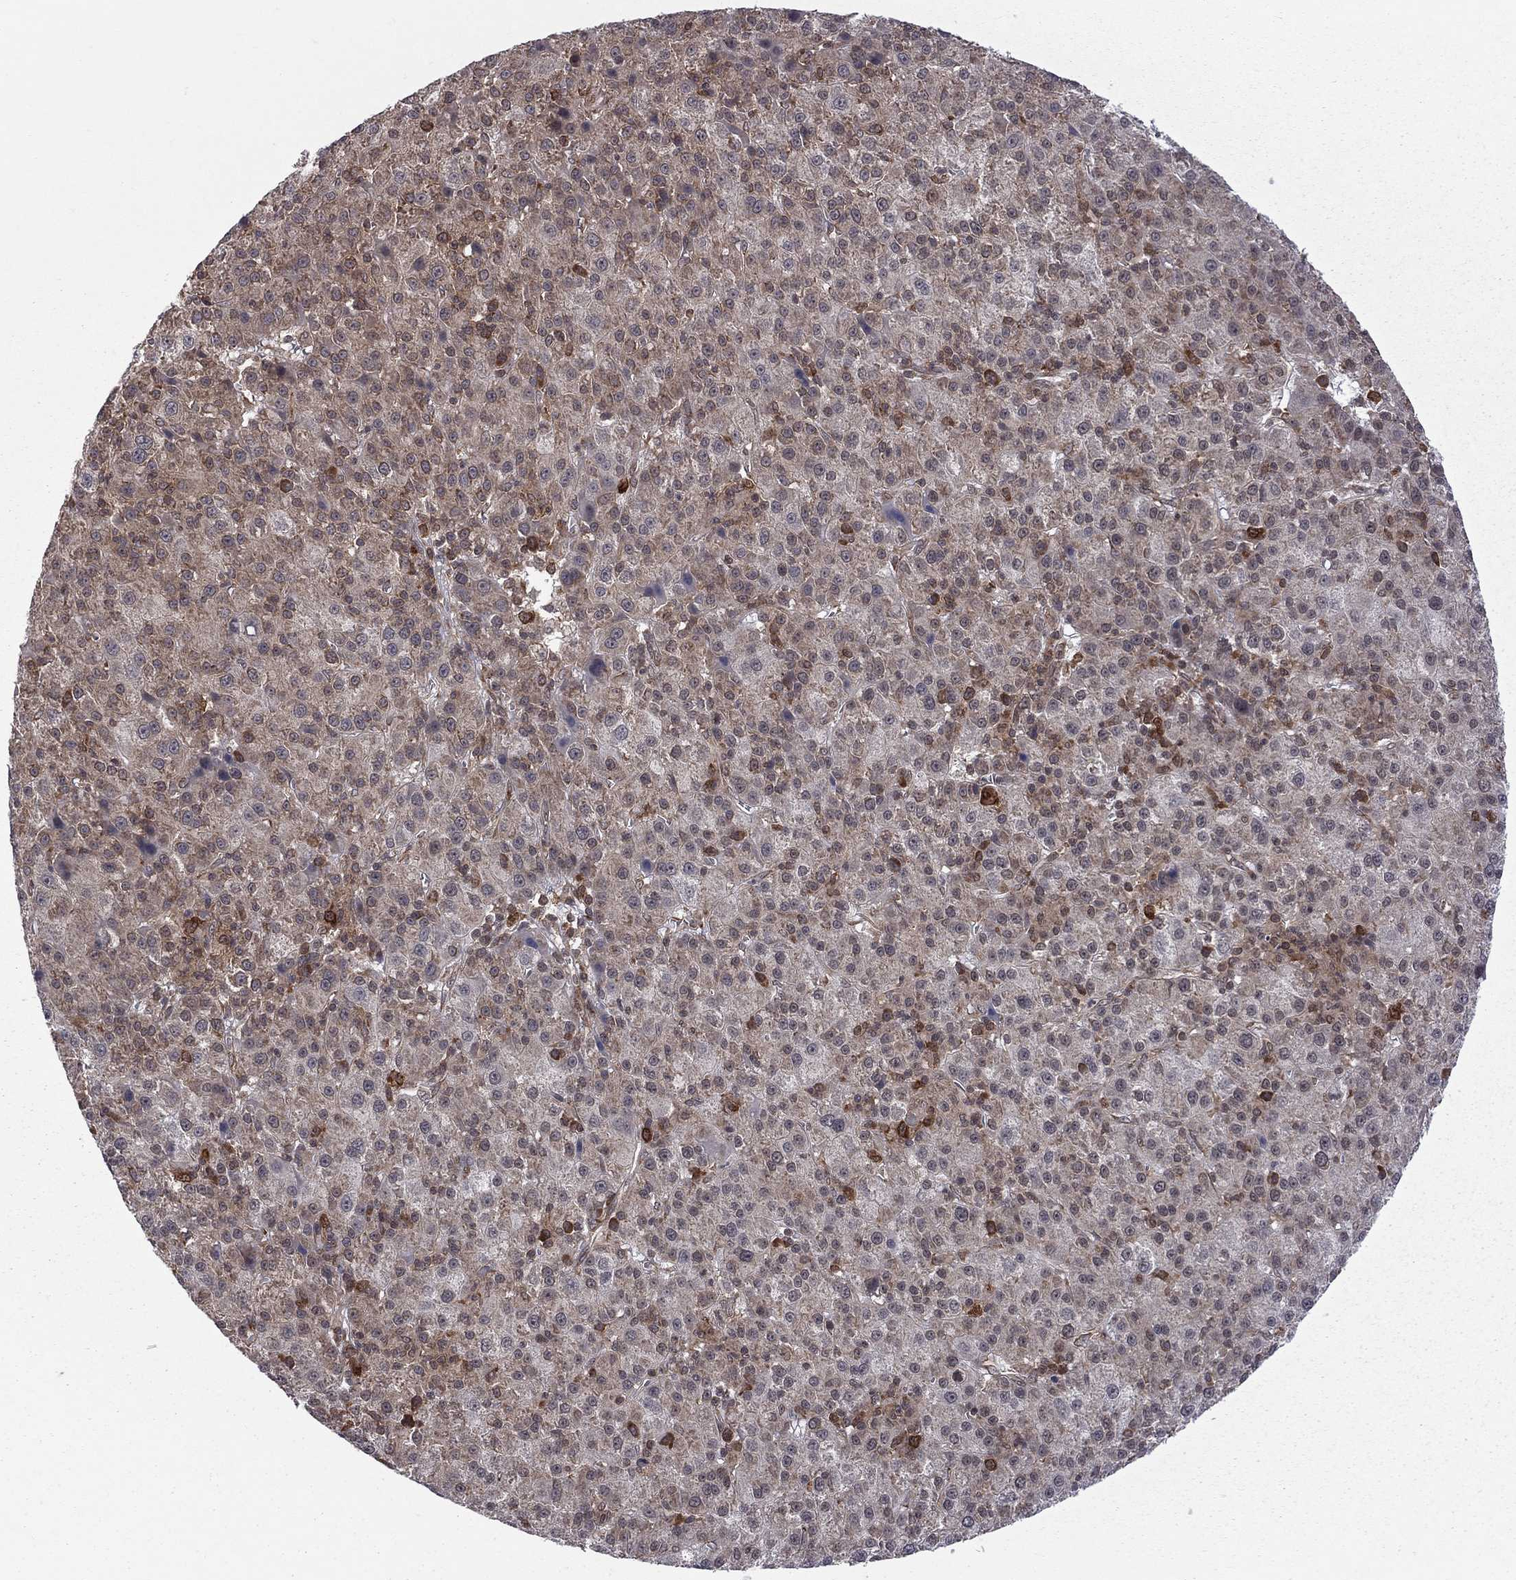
{"staining": {"intensity": "moderate", "quantity": "25%-75%", "location": "cytoplasmic/membranous"}, "tissue": "liver cancer", "cell_type": "Tumor cells", "image_type": "cancer", "snomed": [{"axis": "morphology", "description": "Carcinoma, Hepatocellular, NOS"}, {"axis": "topography", "description": "Liver"}], "caption": "IHC micrograph of neoplastic tissue: liver cancer (hepatocellular carcinoma) stained using immunohistochemistry shows medium levels of moderate protein expression localized specifically in the cytoplasmic/membranous of tumor cells, appearing as a cytoplasmic/membranous brown color.", "gene": "NAA50", "patient": {"sex": "female", "age": 60}}